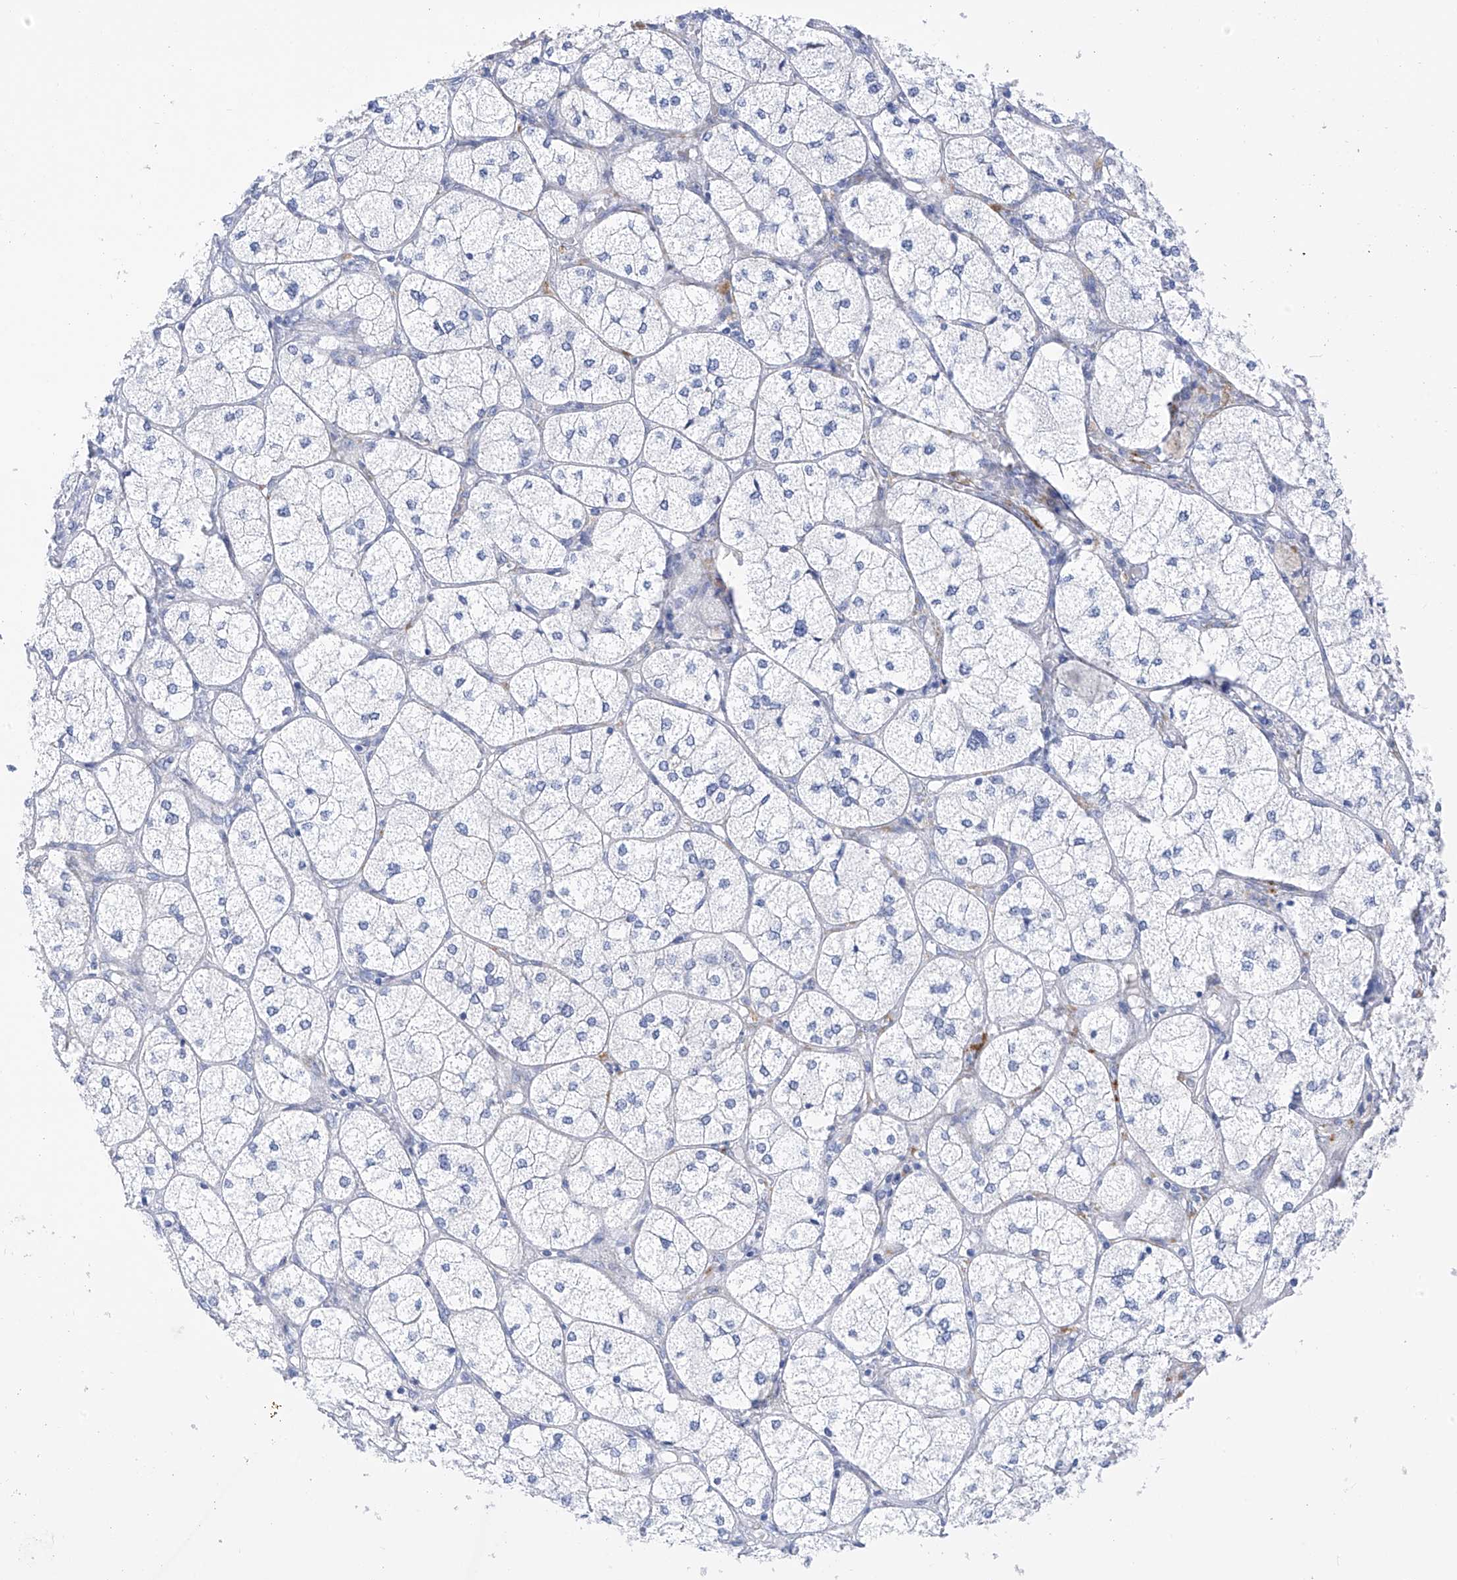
{"staining": {"intensity": "weak", "quantity": "<25%", "location": "cytoplasmic/membranous"}, "tissue": "adrenal gland", "cell_type": "Glandular cells", "image_type": "normal", "snomed": [{"axis": "morphology", "description": "Normal tissue, NOS"}, {"axis": "topography", "description": "Adrenal gland"}], "caption": "Glandular cells show no significant positivity in normal adrenal gland. (DAB (3,3'-diaminobenzidine) IHC, high magnification).", "gene": "PIK3C2B", "patient": {"sex": "female", "age": 61}}